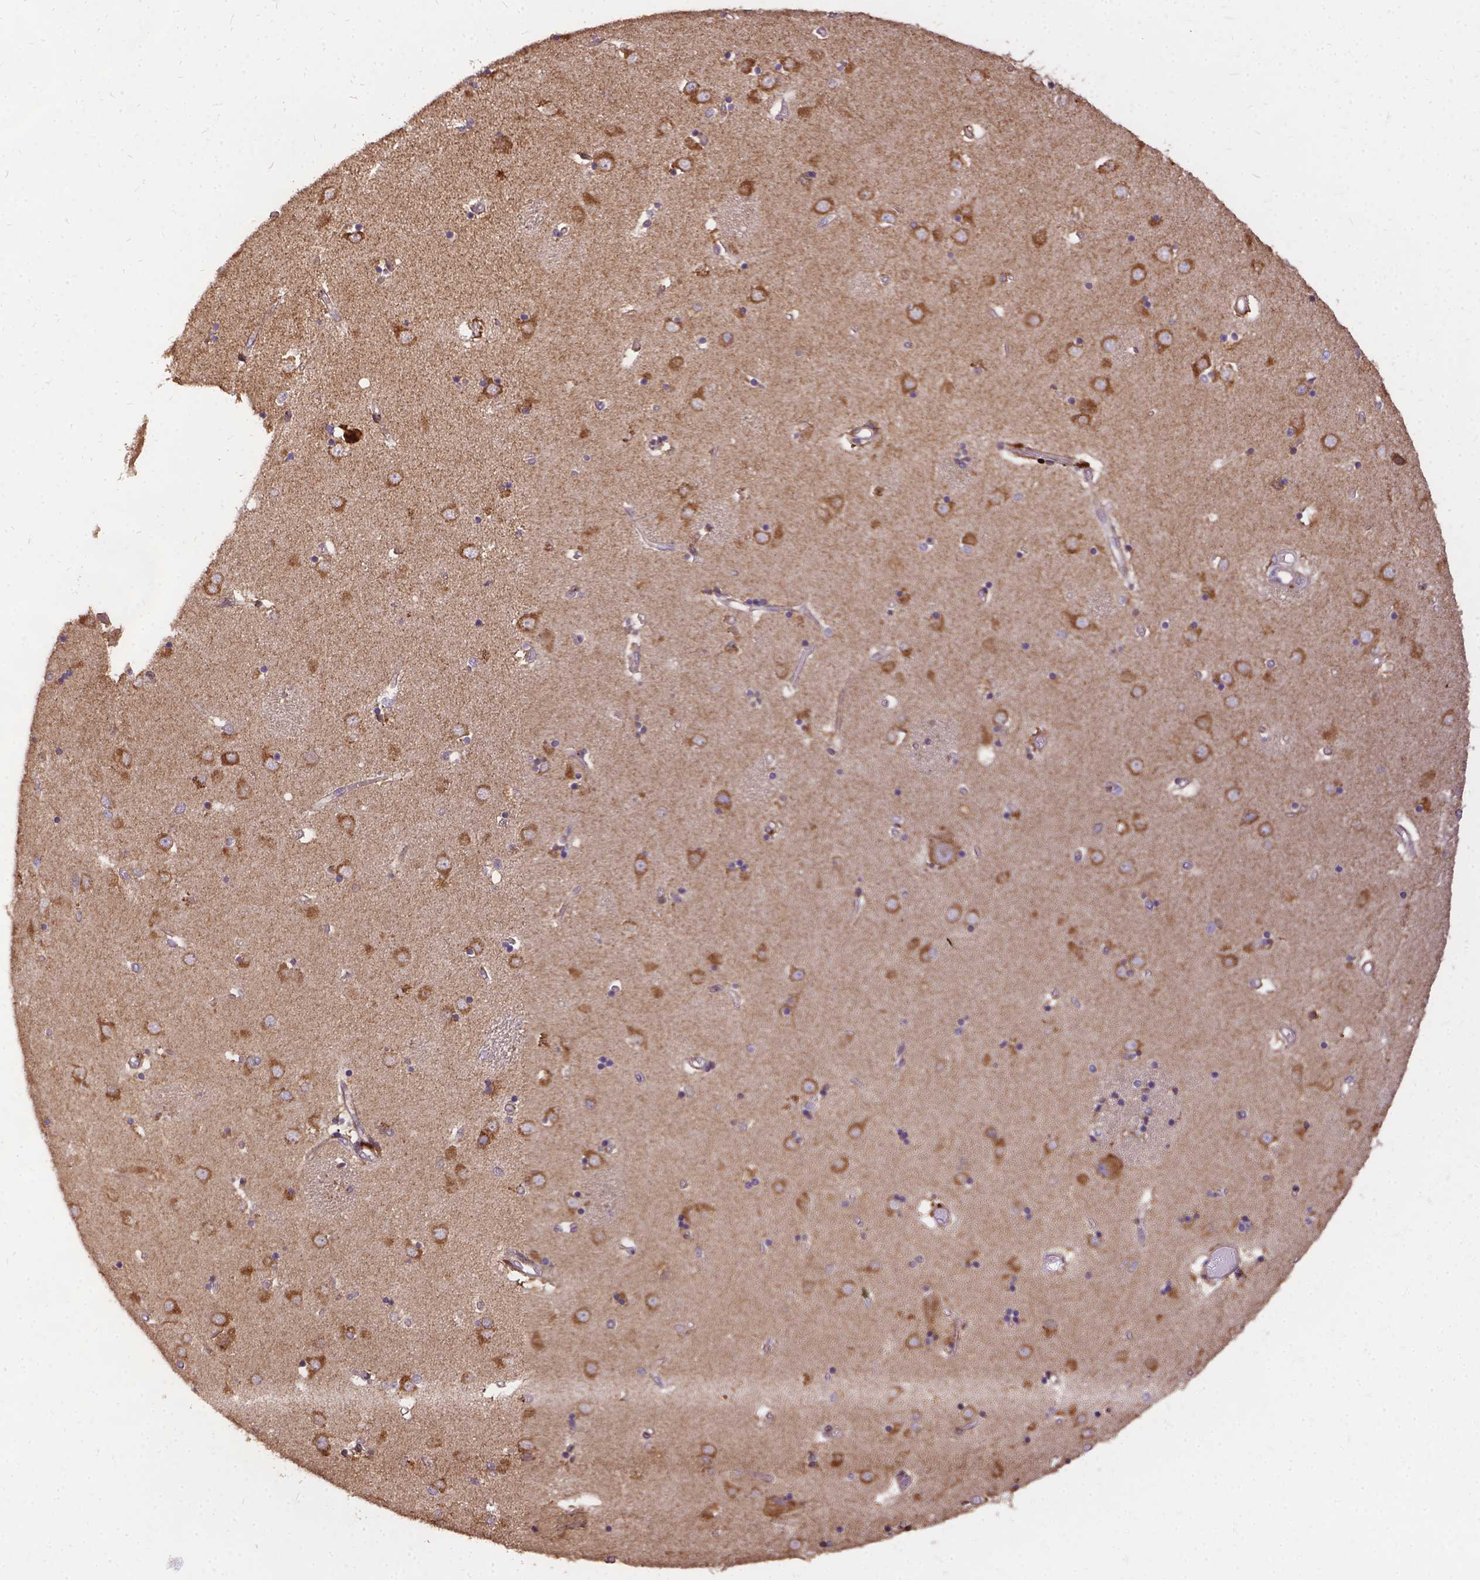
{"staining": {"intensity": "negative", "quantity": "none", "location": "none"}, "tissue": "caudate", "cell_type": "Glial cells", "image_type": "normal", "snomed": [{"axis": "morphology", "description": "Normal tissue, NOS"}, {"axis": "topography", "description": "Lateral ventricle wall"}], "caption": "DAB (3,3'-diaminobenzidine) immunohistochemical staining of normal human caudate shows no significant staining in glial cells.", "gene": "DENND6A", "patient": {"sex": "male", "age": 54}}